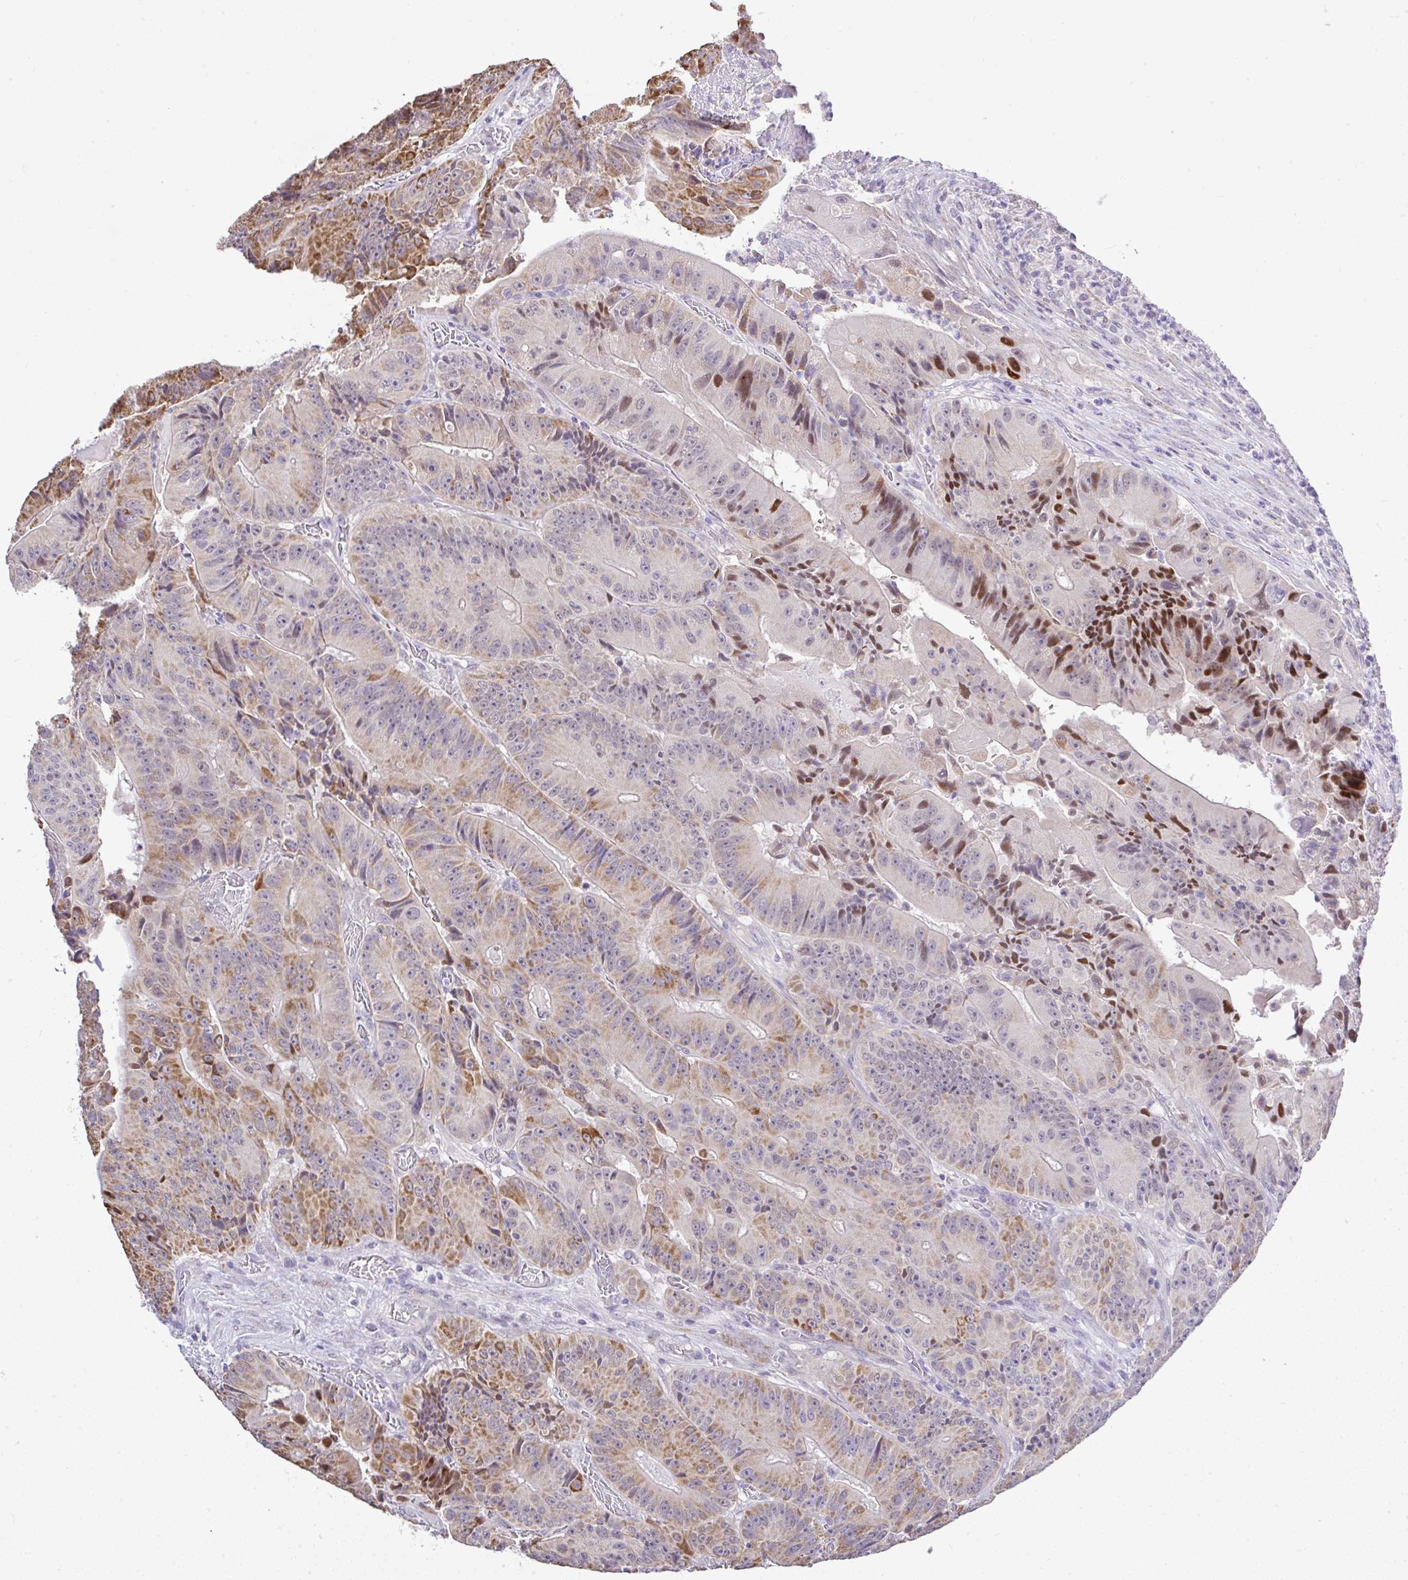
{"staining": {"intensity": "moderate", "quantity": "25%-75%", "location": "cytoplasmic/membranous,nuclear"}, "tissue": "colorectal cancer", "cell_type": "Tumor cells", "image_type": "cancer", "snomed": [{"axis": "morphology", "description": "Adenocarcinoma, NOS"}, {"axis": "topography", "description": "Colon"}], "caption": "This is a histology image of immunohistochemistry (IHC) staining of colorectal cancer (adenocarcinoma), which shows moderate staining in the cytoplasmic/membranous and nuclear of tumor cells.", "gene": "CTU1", "patient": {"sex": "female", "age": 86}}